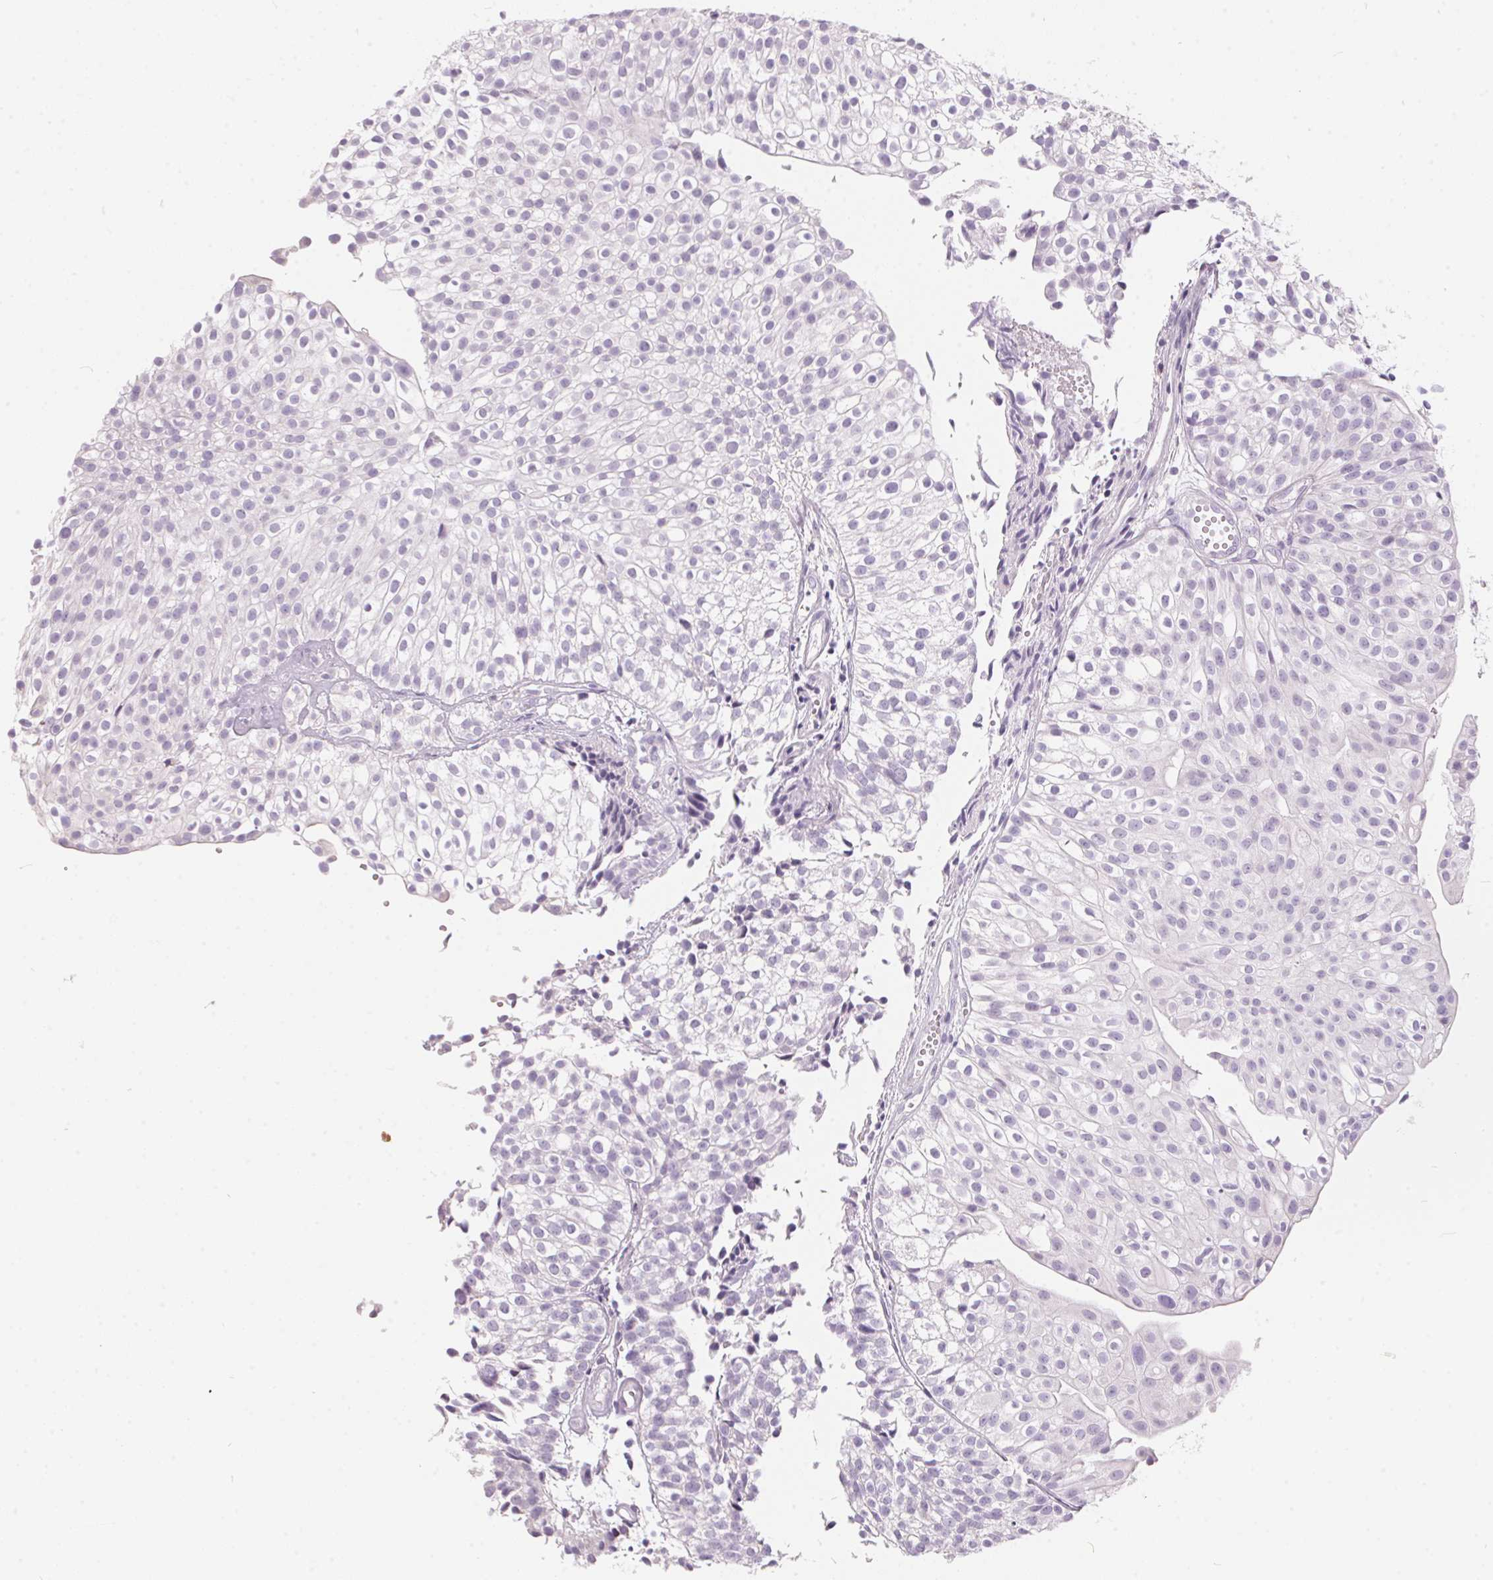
{"staining": {"intensity": "negative", "quantity": "none", "location": "none"}, "tissue": "urothelial cancer", "cell_type": "Tumor cells", "image_type": "cancer", "snomed": [{"axis": "morphology", "description": "Urothelial carcinoma, Low grade"}, {"axis": "topography", "description": "Urinary bladder"}], "caption": "Immunohistochemistry of human urothelial cancer reveals no expression in tumor cells.", "gene": "SERPINB1", "patient": {"sex": "male", "age": 70}}